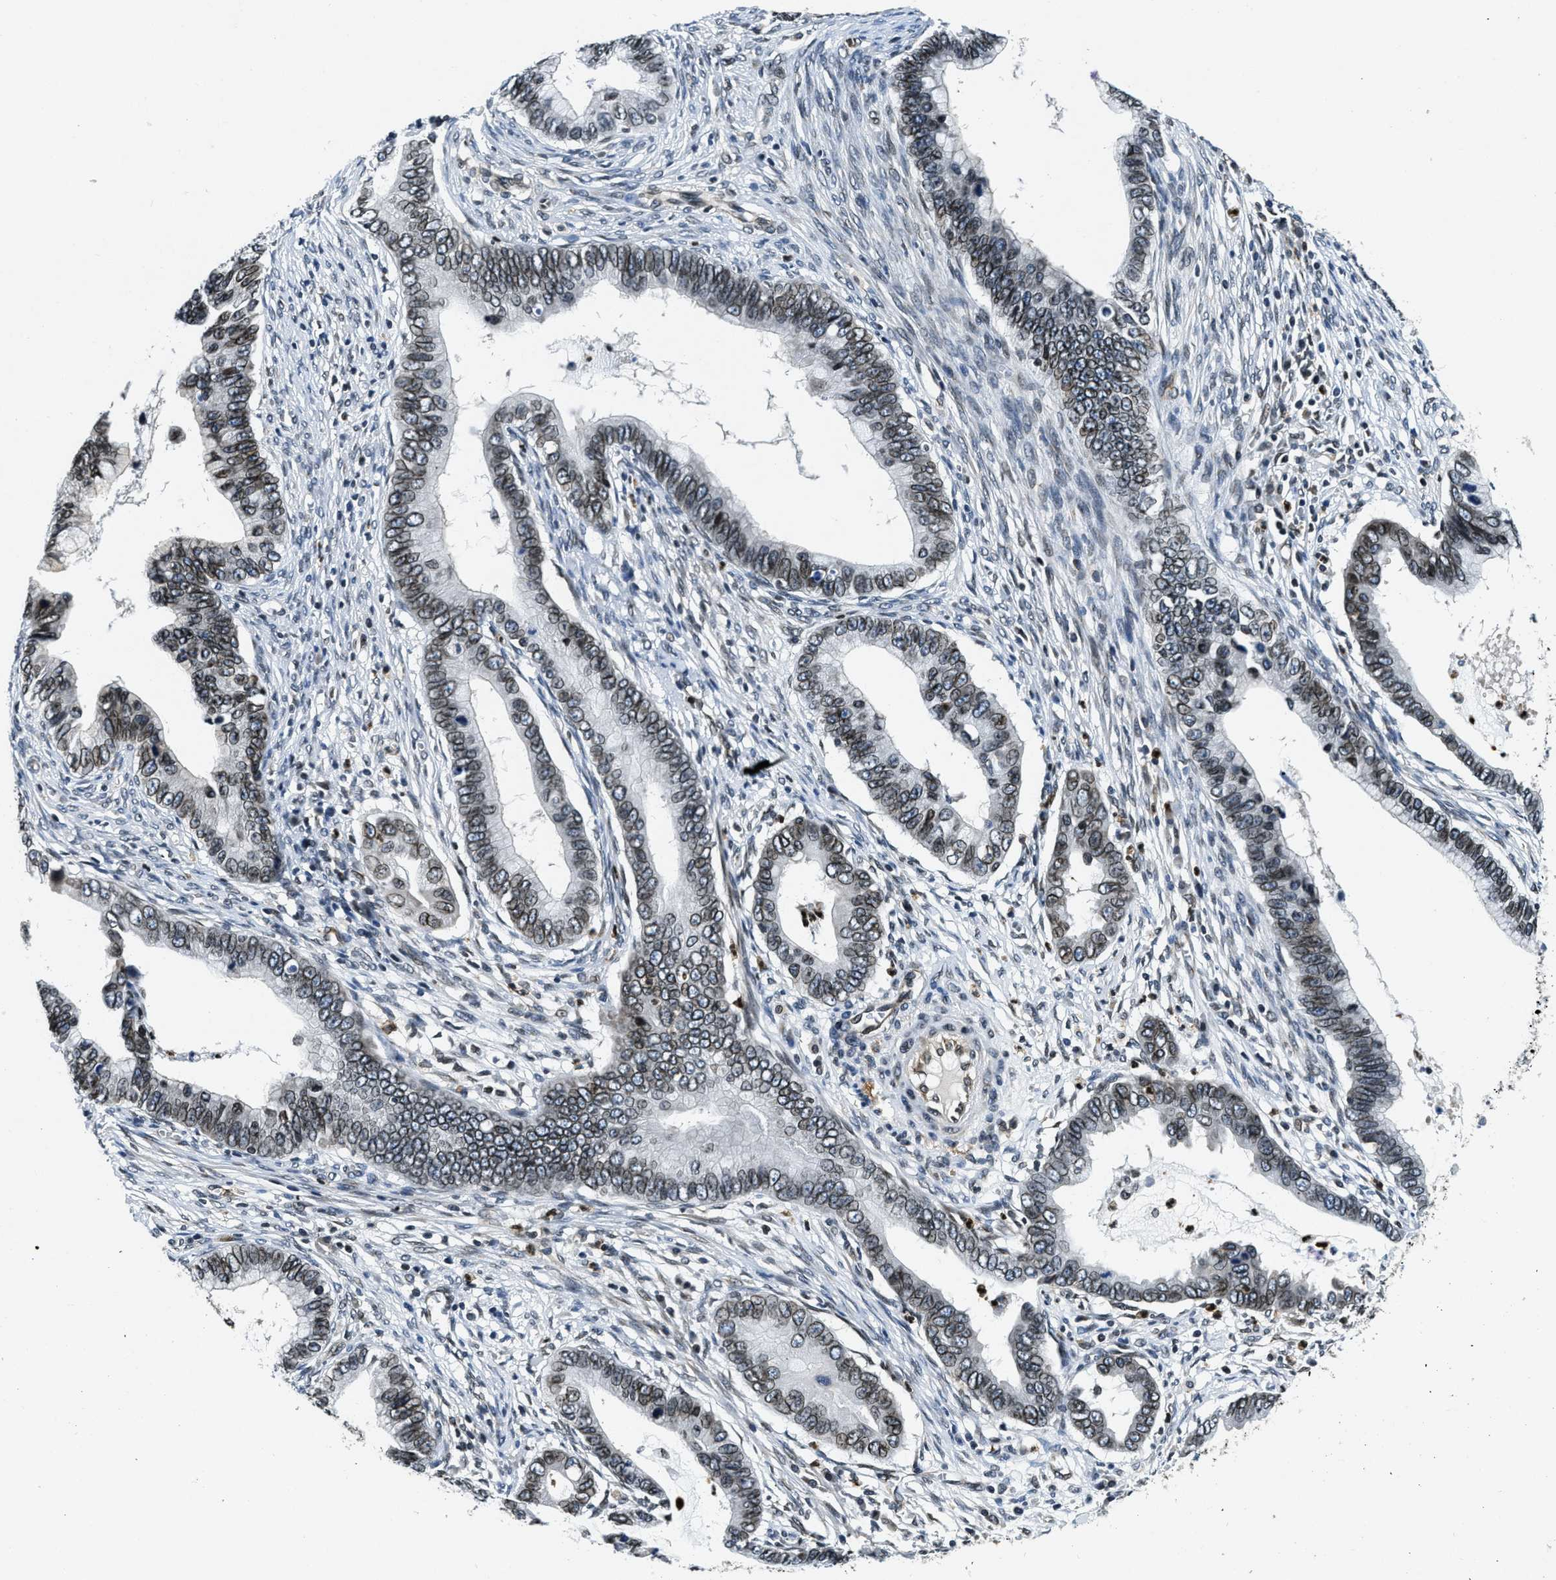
{"staining": {"intensity": "weak", "quantity": ">75%", "location": "nuclear"}, "tissue": "cervical cancer", "cell_type": "Tumor cells", "image_type": "cancer", "snomed": [{"axis": "morphology", "description": "Adenocarcinoma, NOS"}, {"axis": "topography", "description": "Cervix"}], "caption": "Cervical adenocarcinoma stained with immunohistochemistry (IHC) reveals weak nuclear positivity in about >75% of tumor cells.", "gene": "ZC3HC1", "patient": {"sex": "female", "age": 44}}